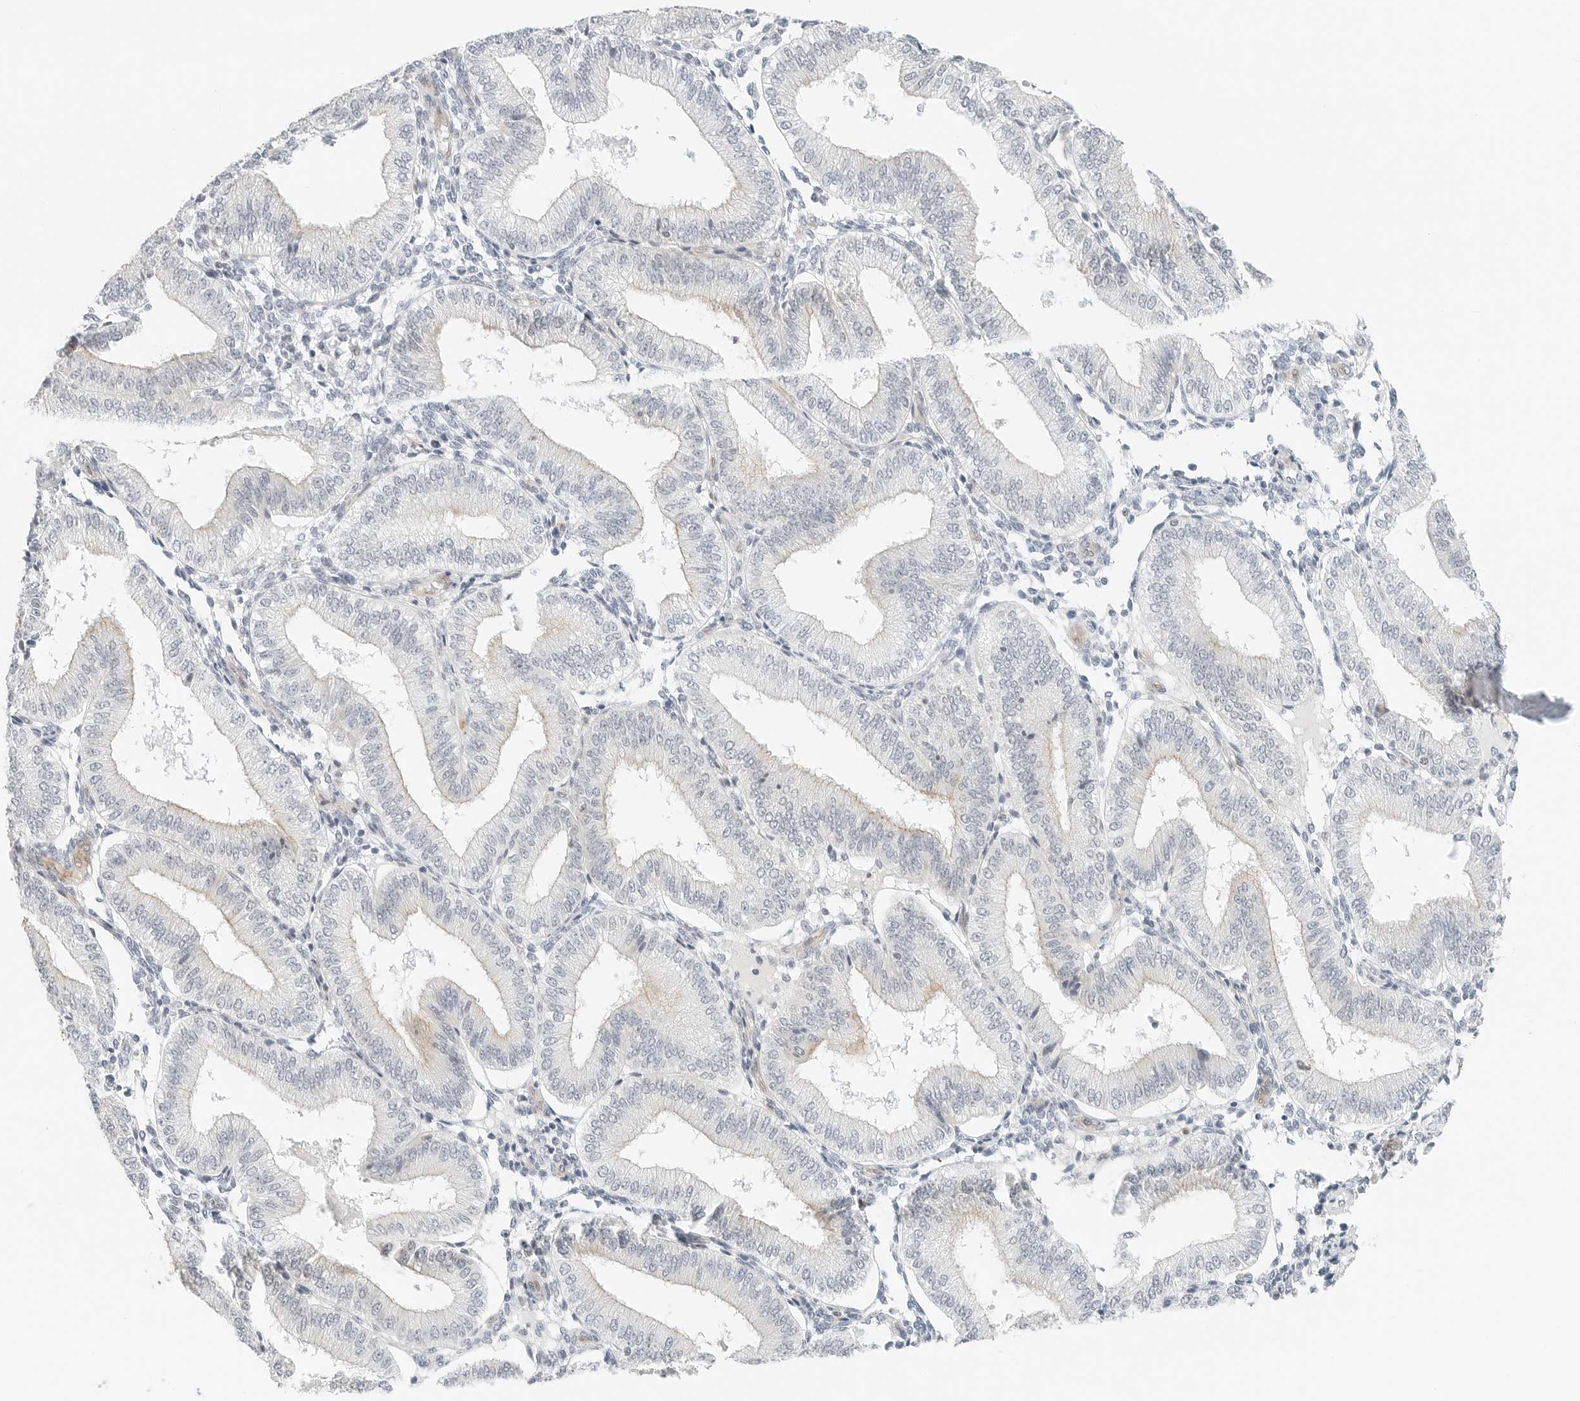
{"staining": {"intensity": "negative", "quantity": "none", "location": "none"}, "tissue": "endometrium", "cell_type": "Cells in endometrial stroma", "image_type": "normal", "snomed": [{"axis": "morphology", "description": "Normal tissue, NOS"}, {"axis": "topography", "description": "Endometrium"}], "caption": "IHC of normal endometrium demonstrates no staining in cells in endometrial stroma. (Stains: DAB (3,3'-diaminobenzidine) immunohistochemistry with hematoxylin counter stain, Microscopy: brightfield microscopy at high magnification).", "gene": "IQCC", "patient": {"sex": "female", "age": 39}}